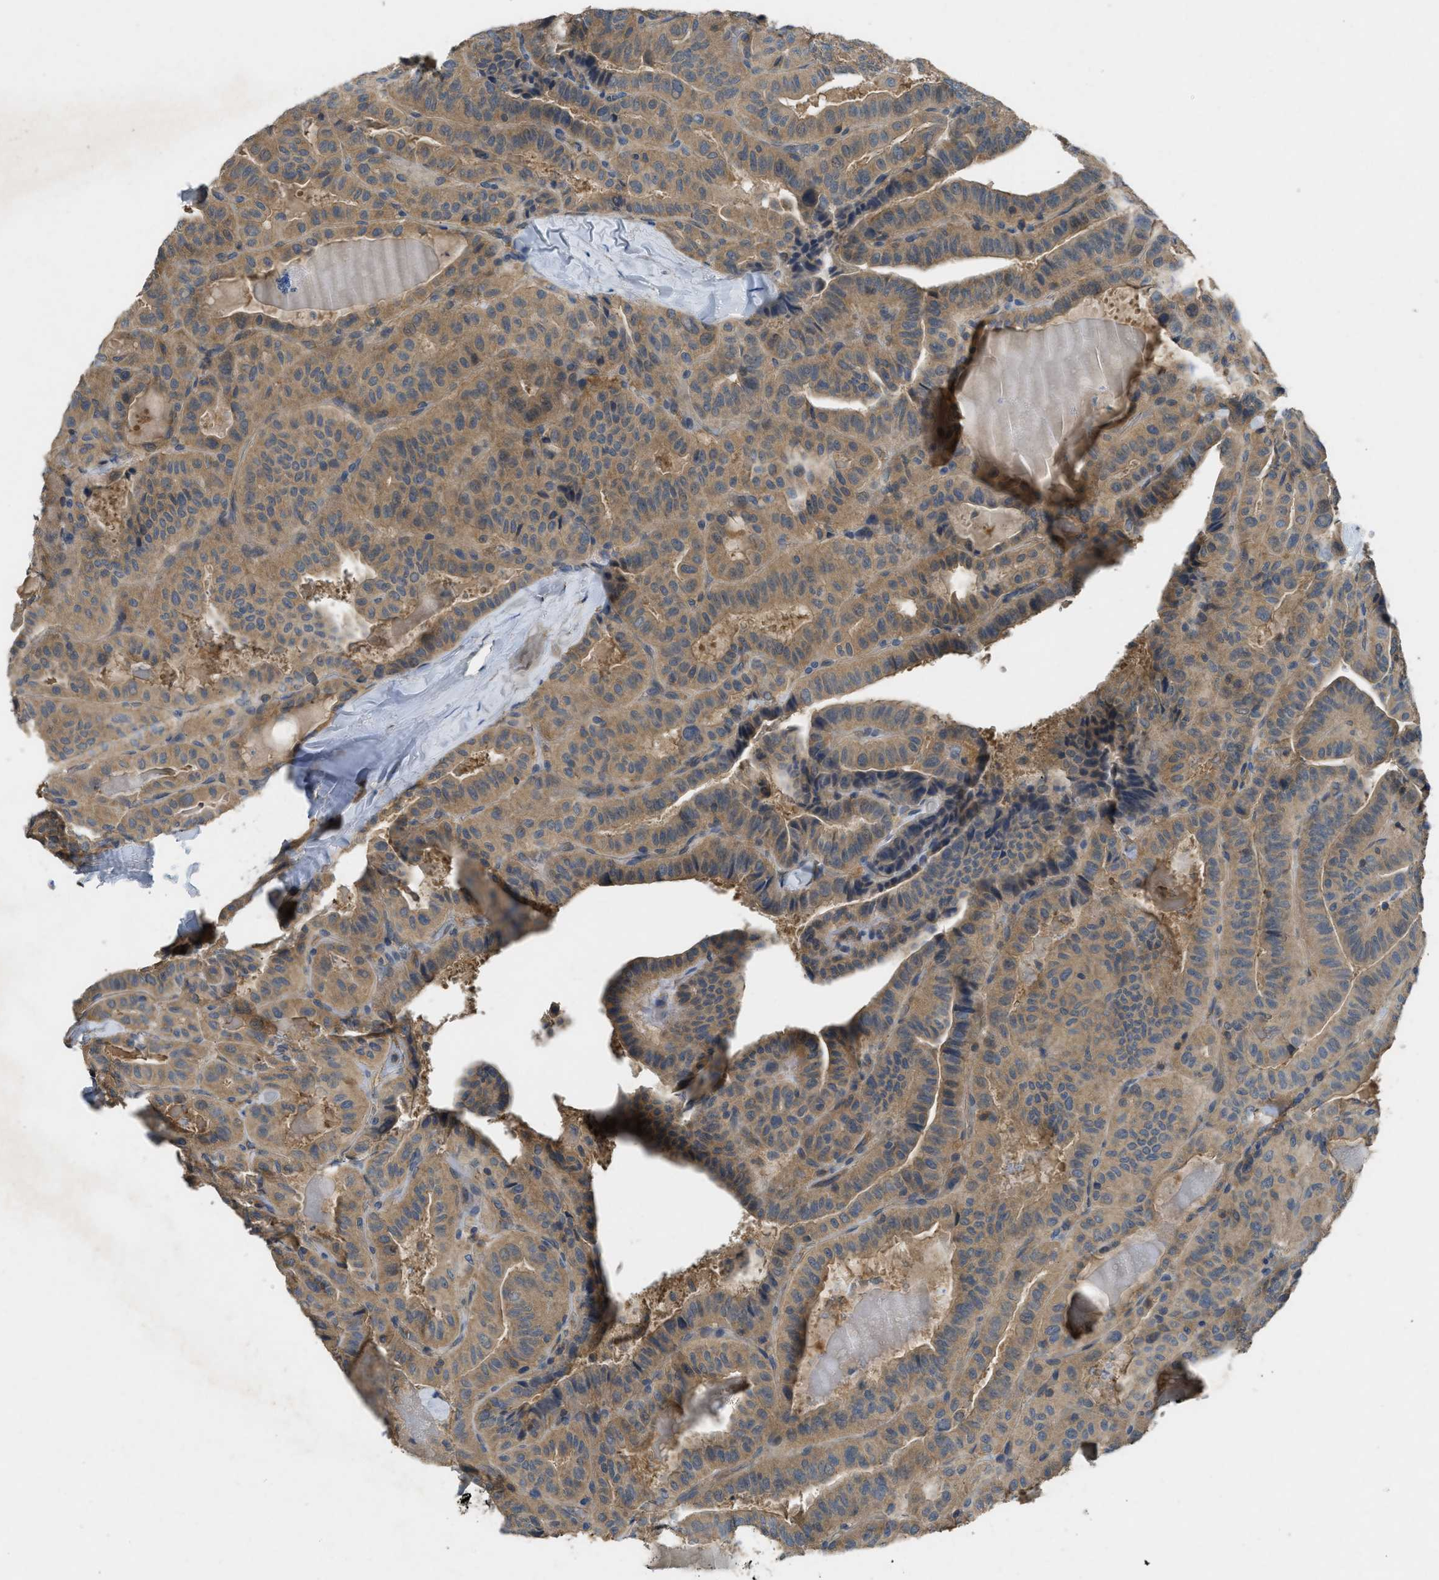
{"staining": {"intensity": "moderate", "quantity": ">75%", "location": "cytoplasmic/membranous"}, "tissue": "thyroid cancer", "cell_type": "Tumor cells", "image_type": "cancer", "snomed": [{"axis": "morphology", "description": "Papillary adenocarcinoma, NOS"}, {"axis": "topography", "description": "Thyroid gland"}], "caption": "A brown stain labels moderate cytoplasmic/membranous positivity of a protein in human thyroid papillary adenocarcinoma tumor cells.", "gene": "PPP3CA", "patient": {"sex": "male", "age": 77}}